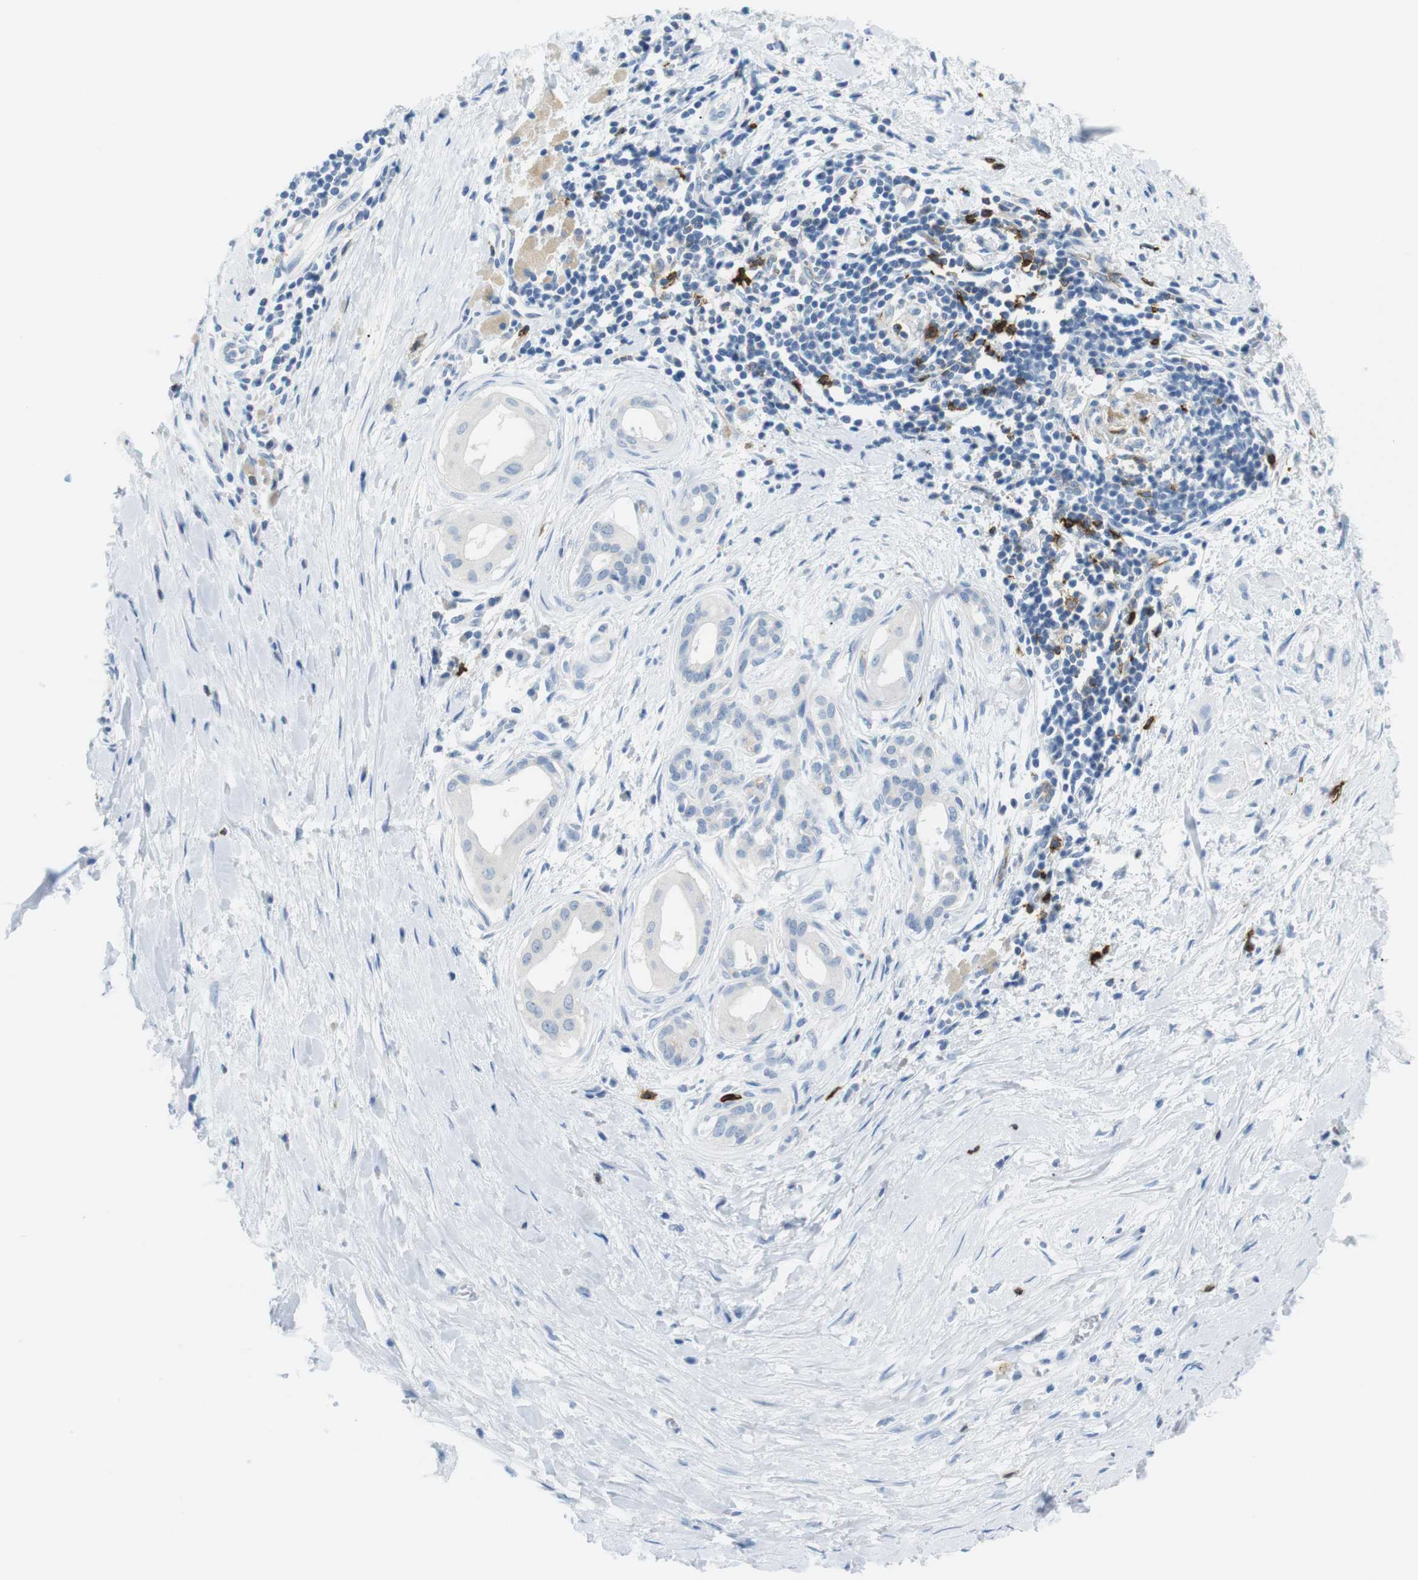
{"staining": {"intensity": "negative", "quantity": "none", "location": "none"}, "tissue": "pancreatic cancer", "cell_type": "Tumor cells", "image_type": "cancer", "snomed": [{"axis": "morphology", "description": "Adenocarcinoma, NOS"}, {"axis": "topography", "description": "Pancreas"}], "caption": "High magnification brightfield microscopy of pancreatic cancer (adenocarcinoma) stained with DAB (3,3'-diaminobenzidine) (brown) and counterstained with hematoxylin (blue): tumor cells show no significant expression. (Immunohistochemistry (ihc), brightfield microscopy, high magnification).", "gene": "TNFRSF4", "patient": {"sex": "male", "age": 55}}